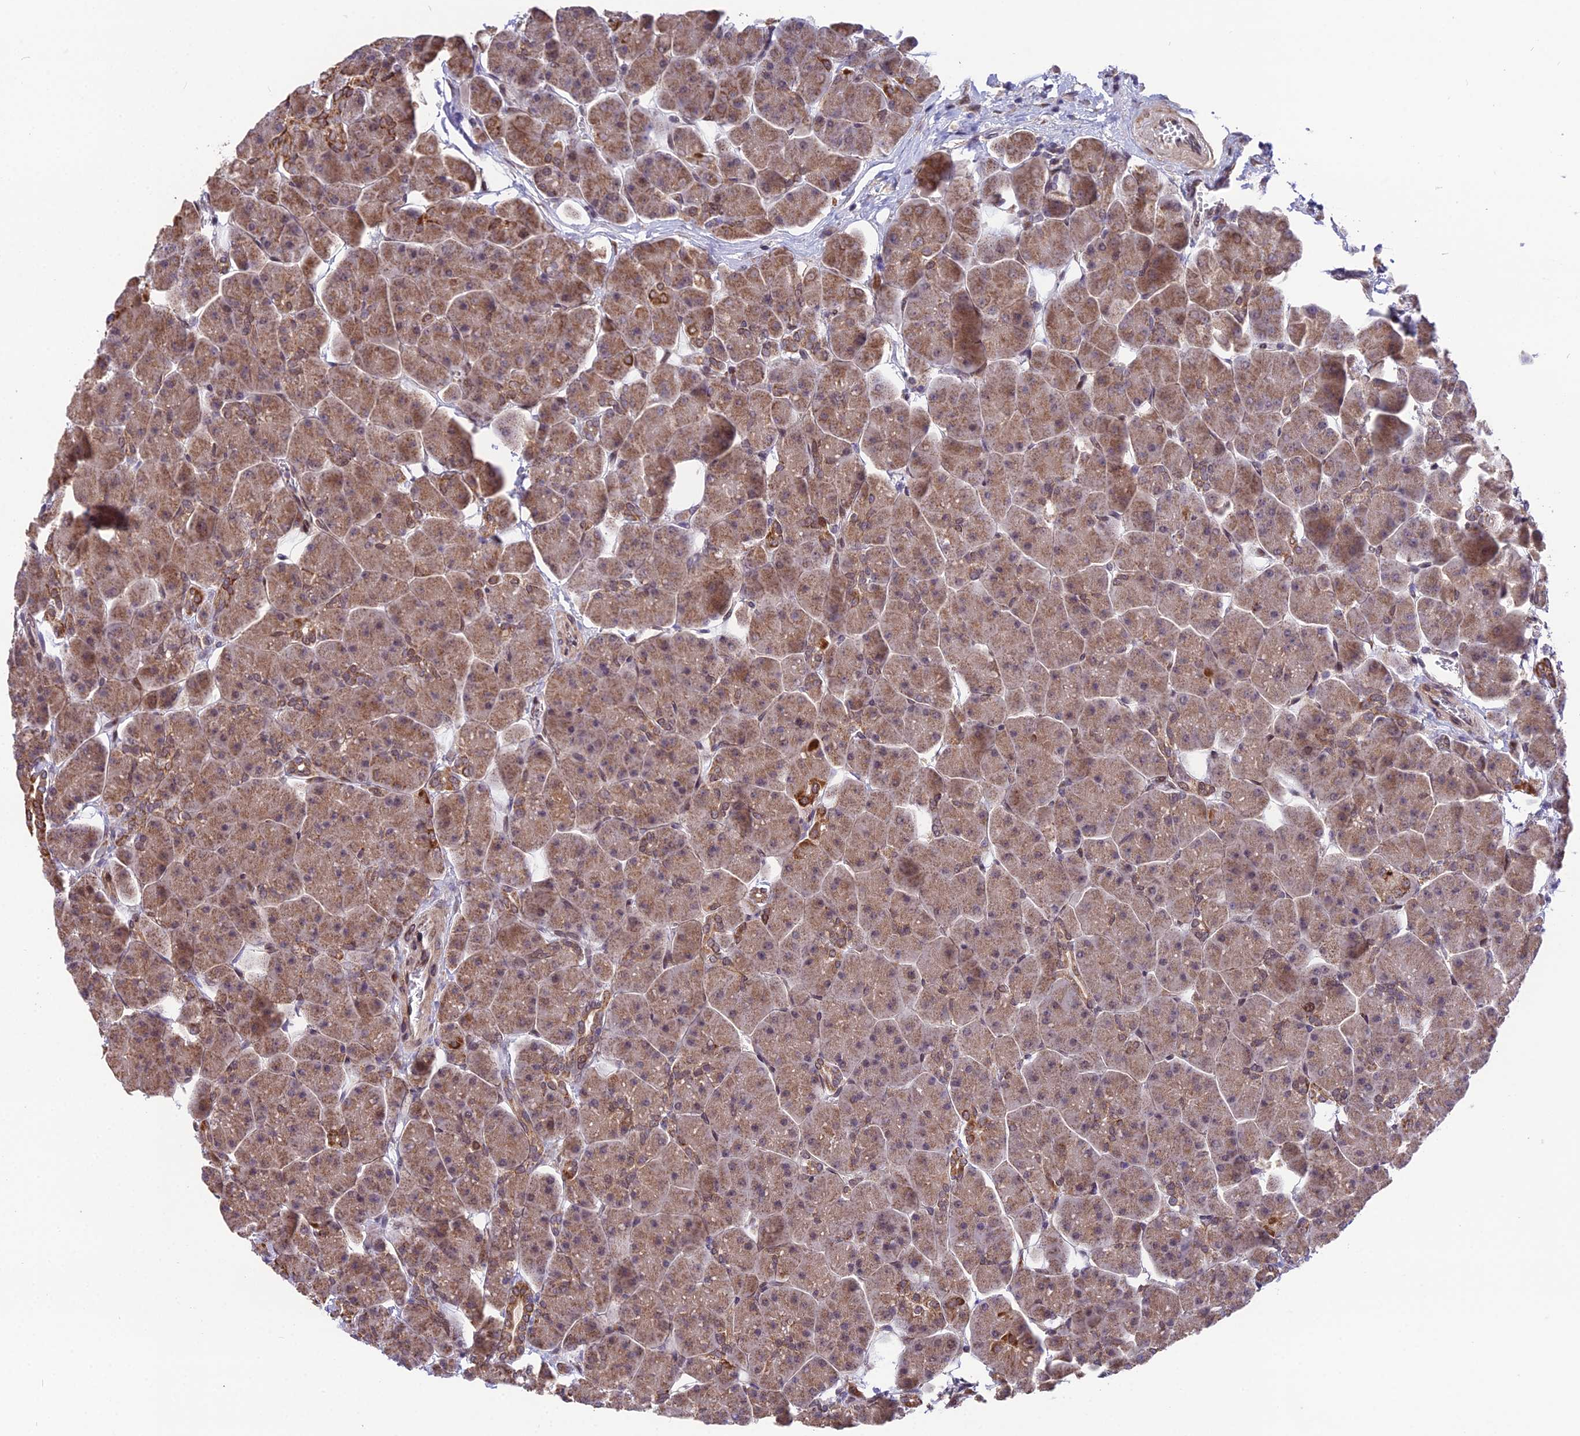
{"staining": {"intensity": "moderate", "quantity": ">75%", "location": "cytoplasmic/membranous,nuclear"}, "tissue": "pancreas", "cell_type": "Exocrine glandular cells", "image_type": "normal", "snomed": [{"axis": "morphology", "description": "Normal tissue, NOS"}, {"axis": "topography", "description": "Pancreas"}], "caption": "DAB (3,3'-diaminobenzidine) immunohistochemical staining of normal human pancreas displays moderate cytoplasmic/membranous,nuclear protein expression in approximately >75% of exocrine glandular cells. The staining was performed using DAB, with brown indicating positive protein expression. Nuclei are stained blue with hematoxylin.", "gene": "CYP2R1", "patient": {"sex": "male", "age": 66}}